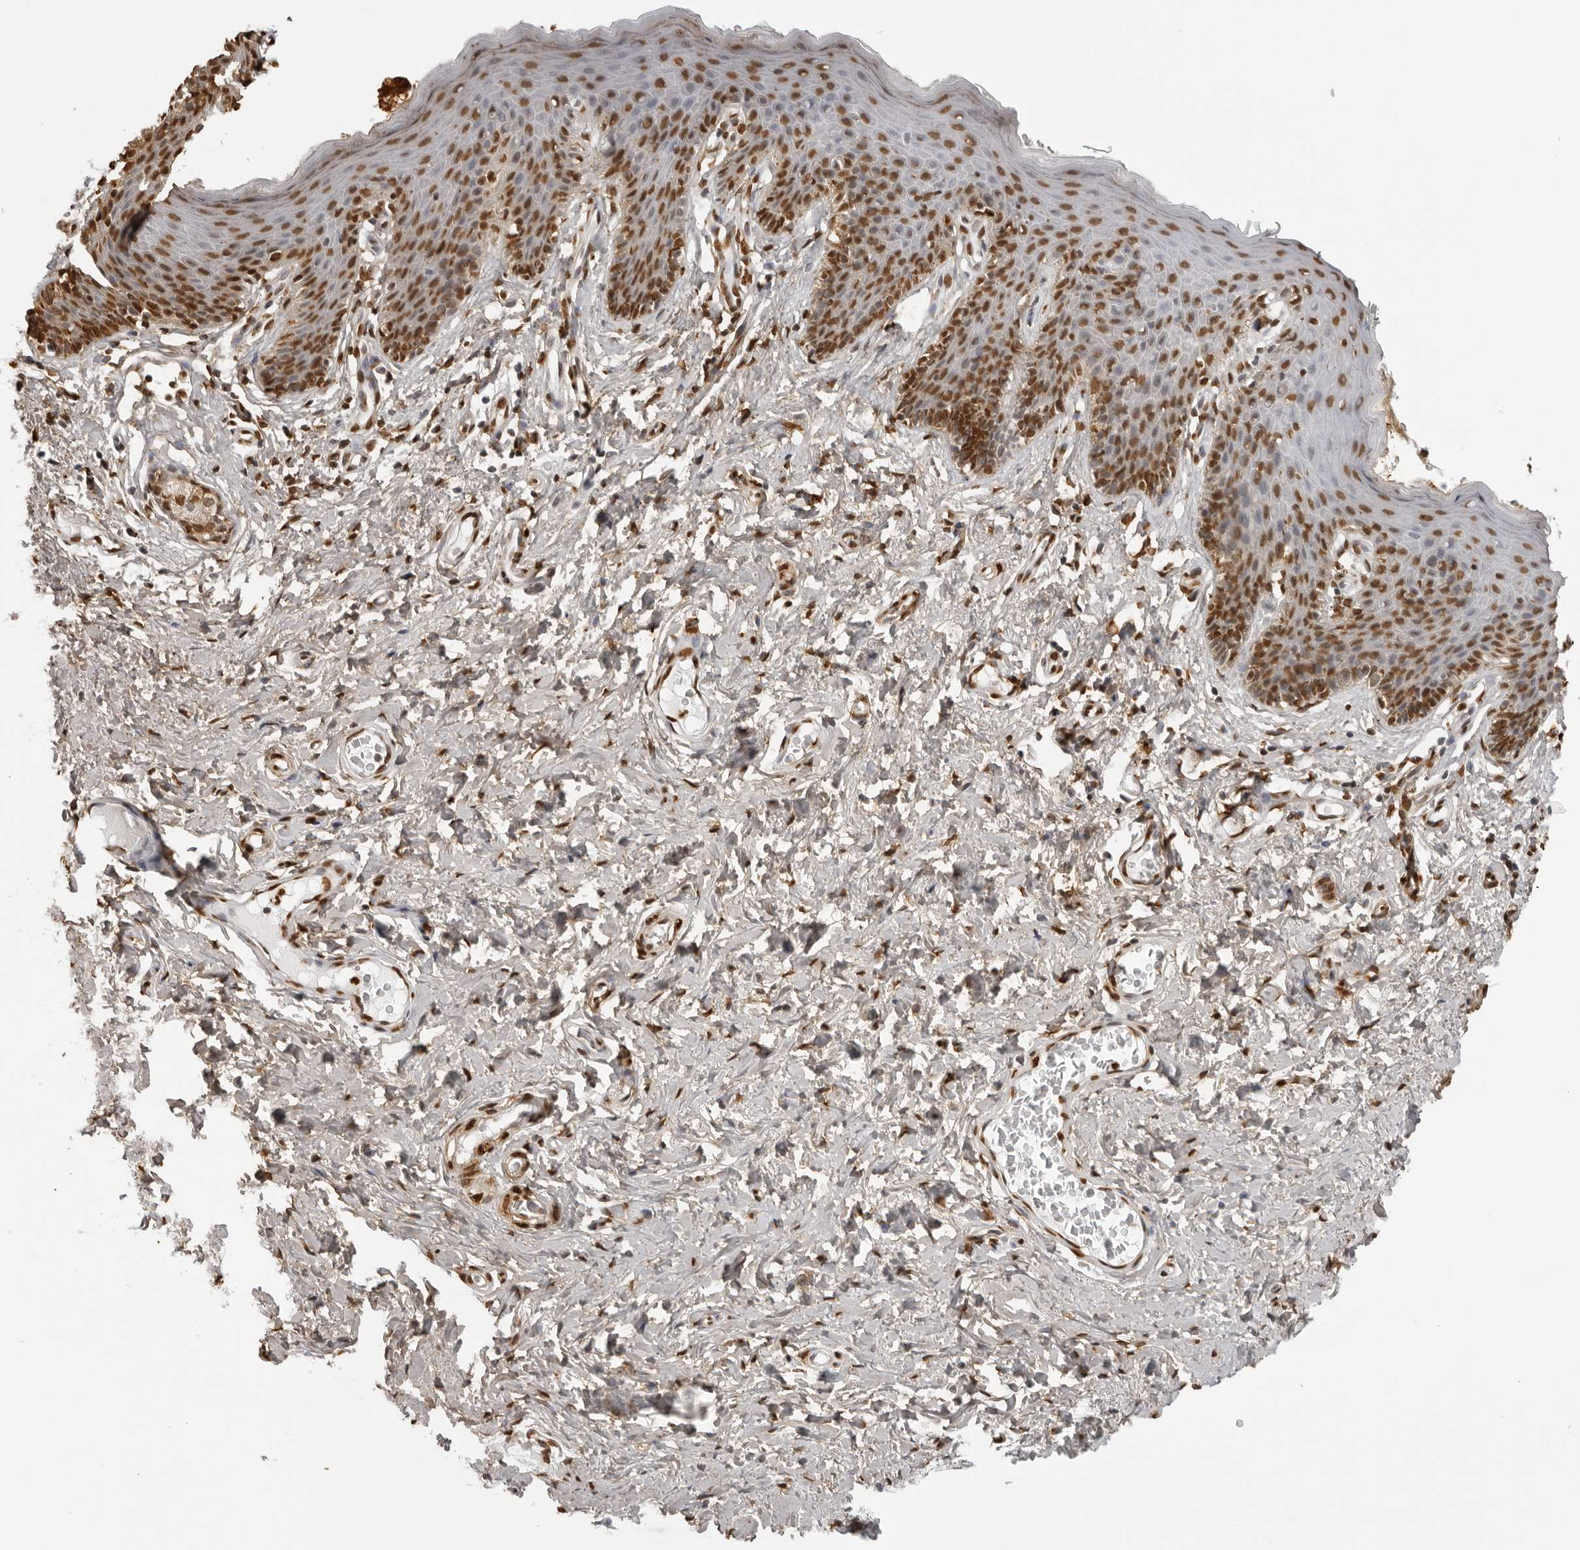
{"staining": {"intensity": "strong", "quantity": ">75%", "location": "cytoplasmic/membranous,nuclear"}, "tissue": "skin", "cell_type": "Epidermal cells", "image_type": "normal", "snomed": [{"axis": "morphology", "description": "Normal tissue, NOS"}, {"axis": "topography", "description": "Vulva"}], "caption": "Strong cytoplasmic/membranous,nuclear positivity for a protein is seen in approximately >75% of epidermal cells of benign skin using immunohistochemistry.", "gene": "ZFP91", "patient": {"sex": "female", "age": 66}}